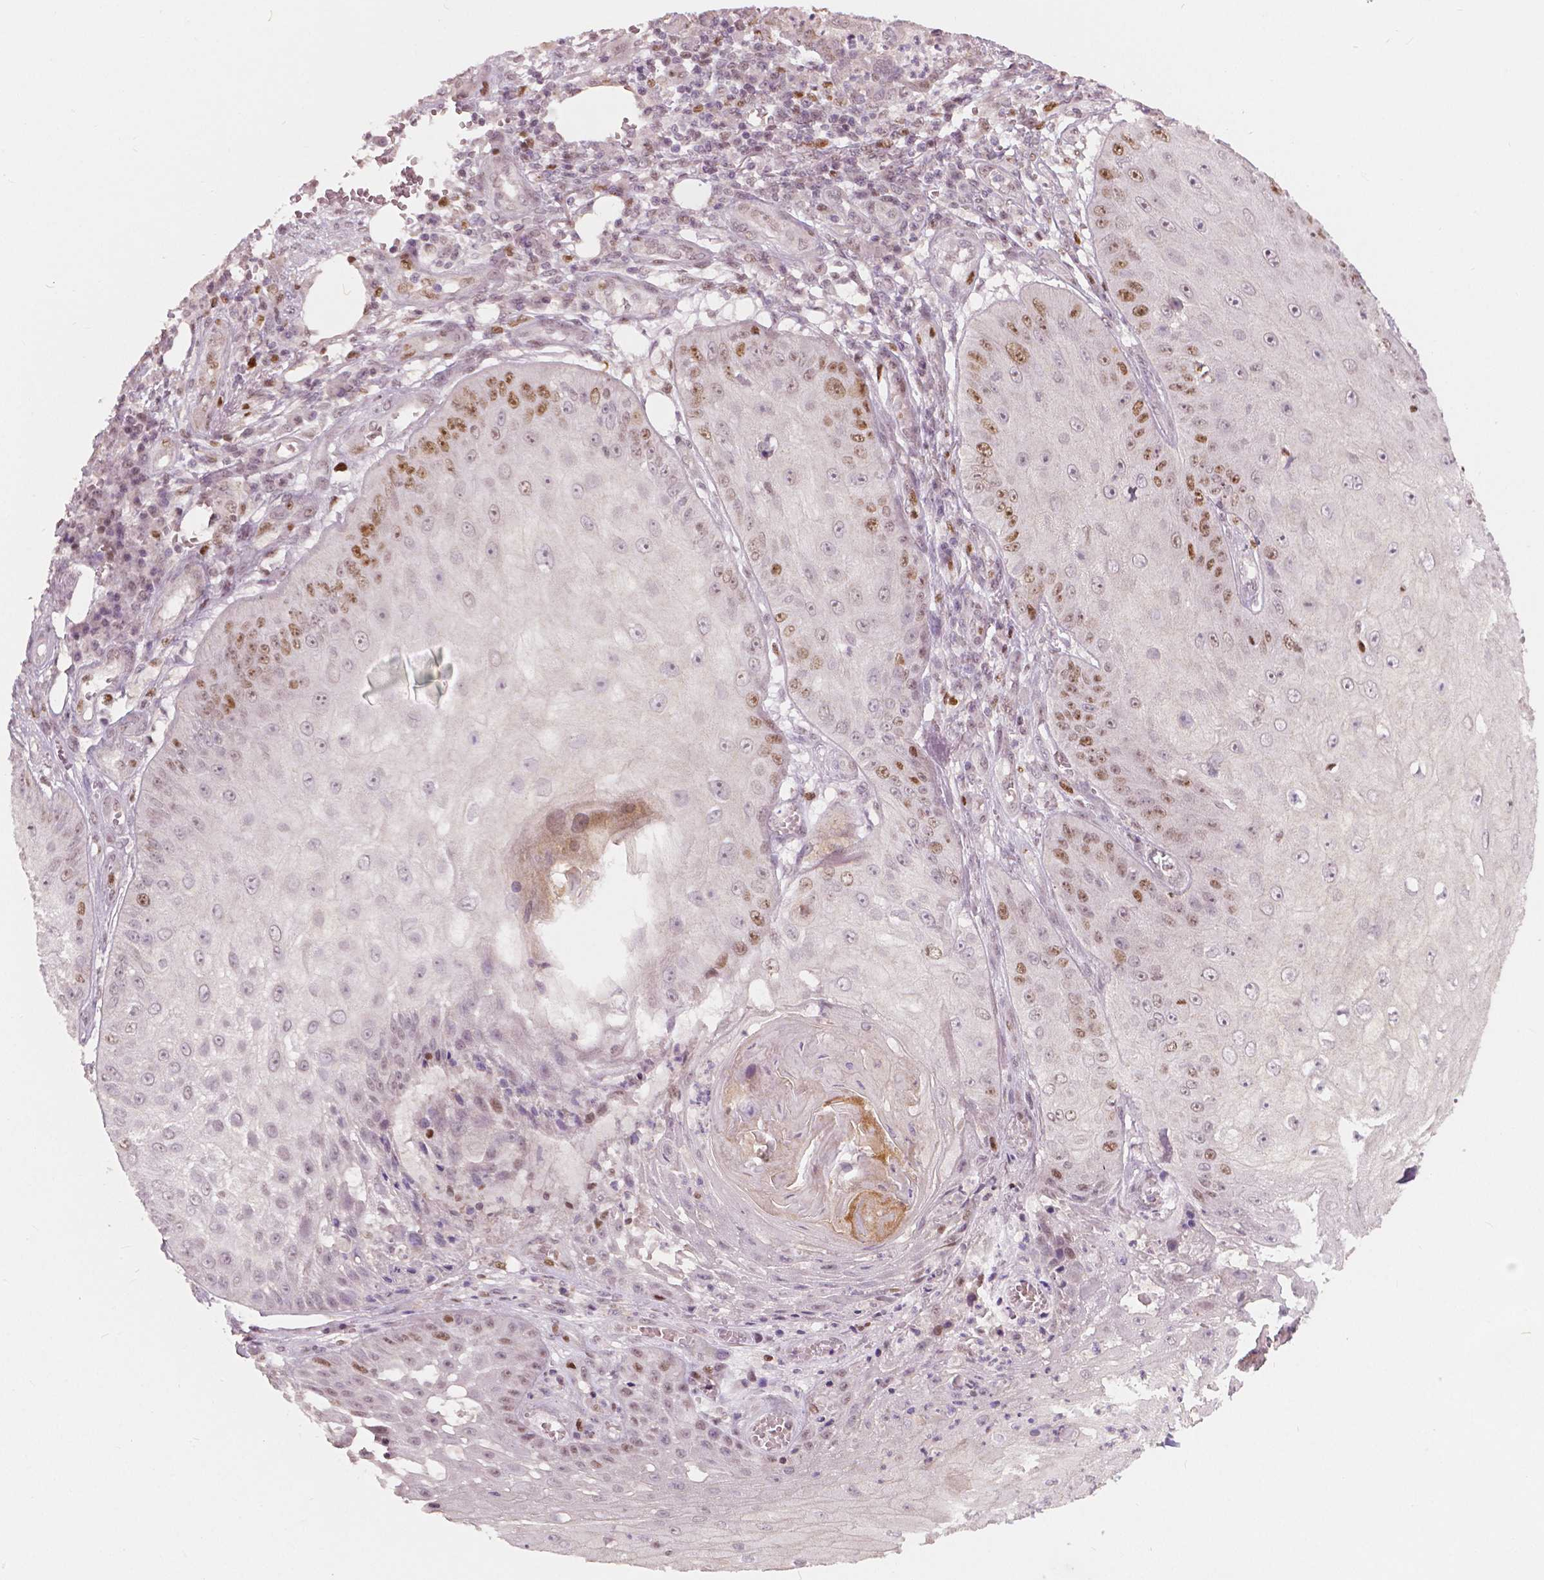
{"staining": {"intensity": "moderate", "quantity": "<25%", "location": "nuclear"}, "tissue": "skin cancer", "cell_type": "Tumor cells", "image_type": "cancer", "snomed": [{"axis": "morphology", "description": "Squamous cell carcinoma, NOS"}, {"axis": "topography", "description": "Skin"}], "caption": "Squamous cell carcinoma (skin) stained with a brown dye demonstrates moderate nuclear positive expression in approximately <25% of tumor cells.", "gene": "NSD2", "patient": {"sex": "male", "age": 70}}